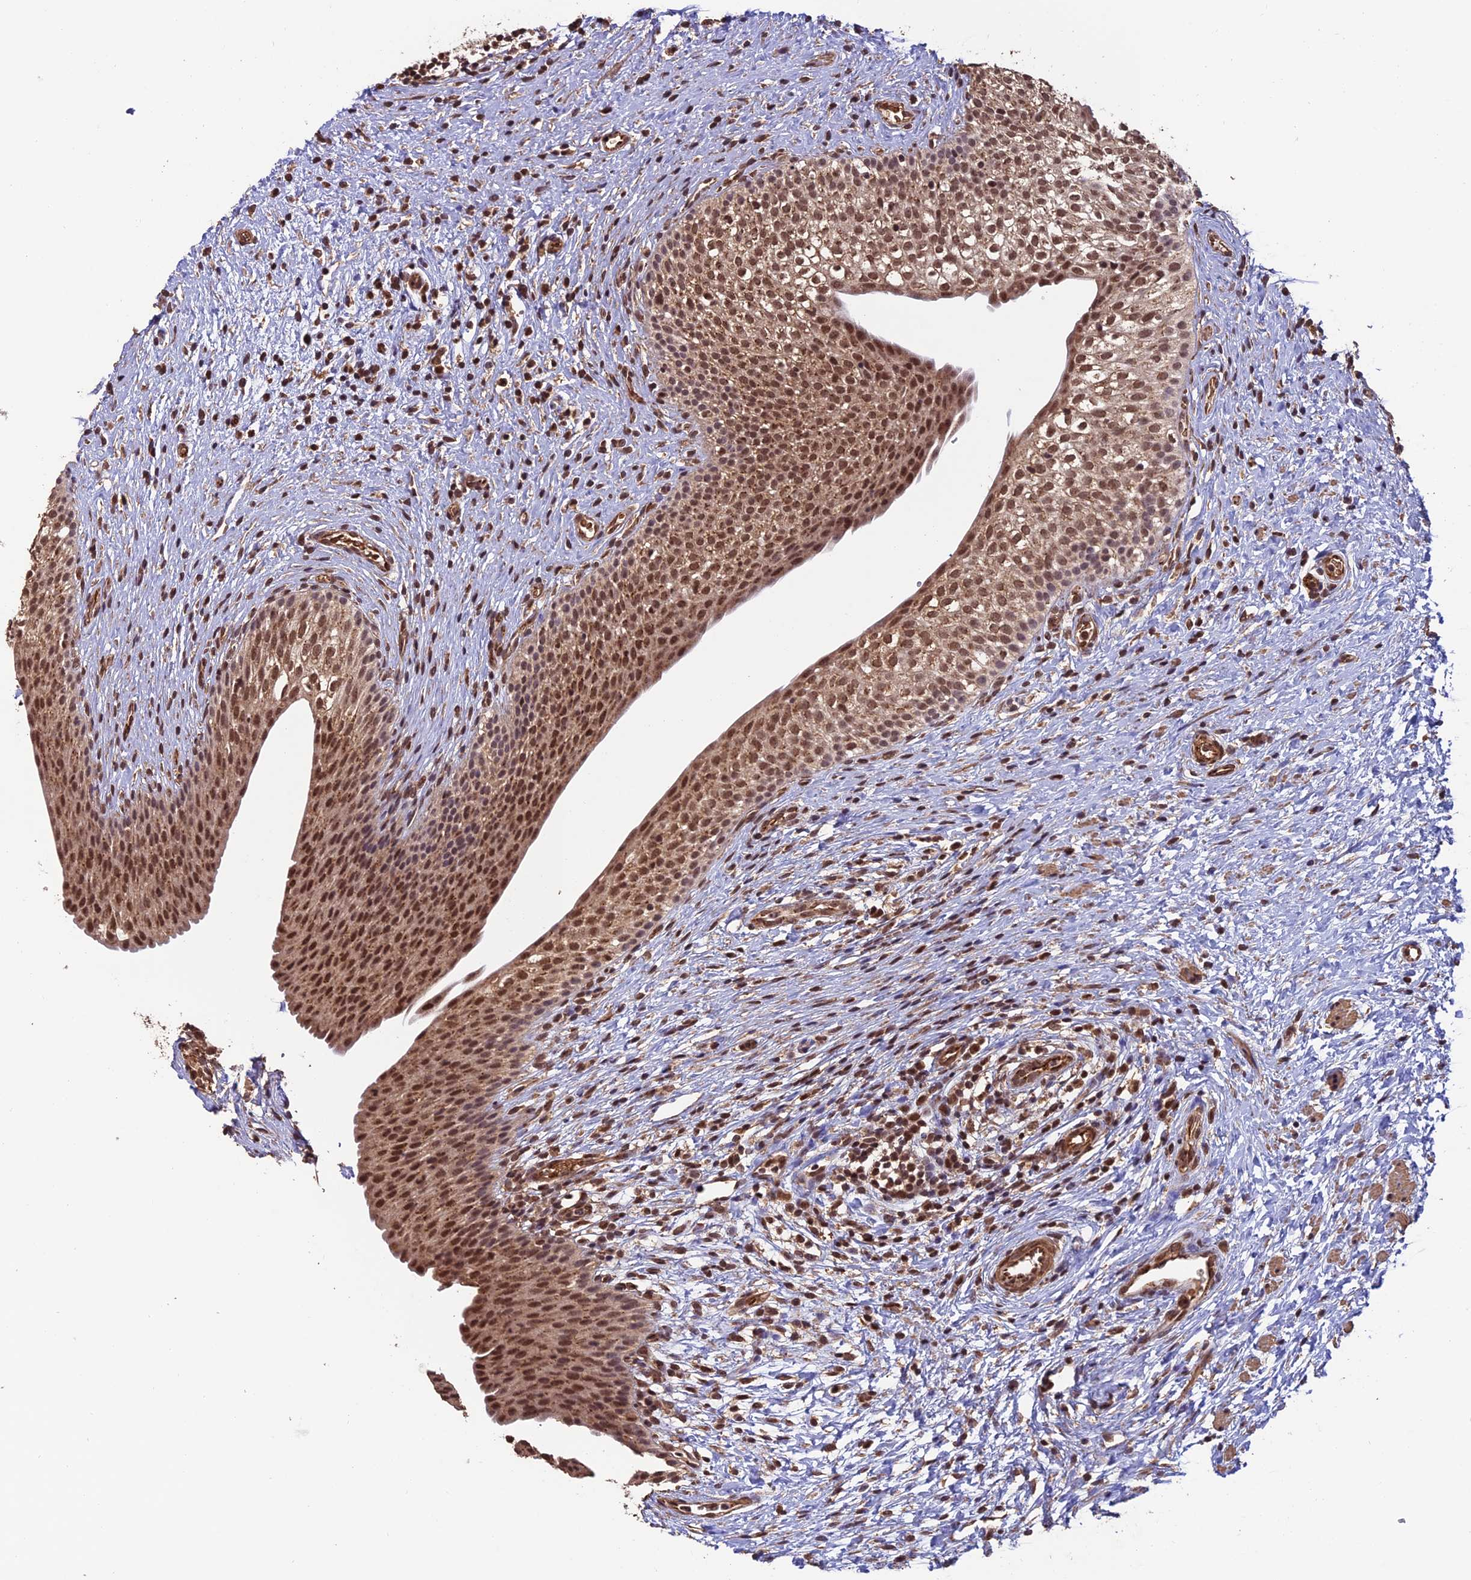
{"staining": {"intensity": "moderate", "quantity": ">75%", "location": "cytoplasmic/membranous,nuclear"}, "tissue": "urinary bladder", "cell_type": "Urothelial cells", "image_type": "normal", "snomed": [{"axis": "morphology", "description": "Normal tissue, NOS"}, {"axis": "topography", "description": "Urinary bladder"}], "caption": "An immunohistochemistry (IHC) image of benign tissue is shown. Protein staining in brown highlights moderate cytoplasmic/membranous,nuclear positivity in urinary bladder within urothelial cells.", "gene": "CABIN1", "patient": {"sex": "male", "age": 1}}